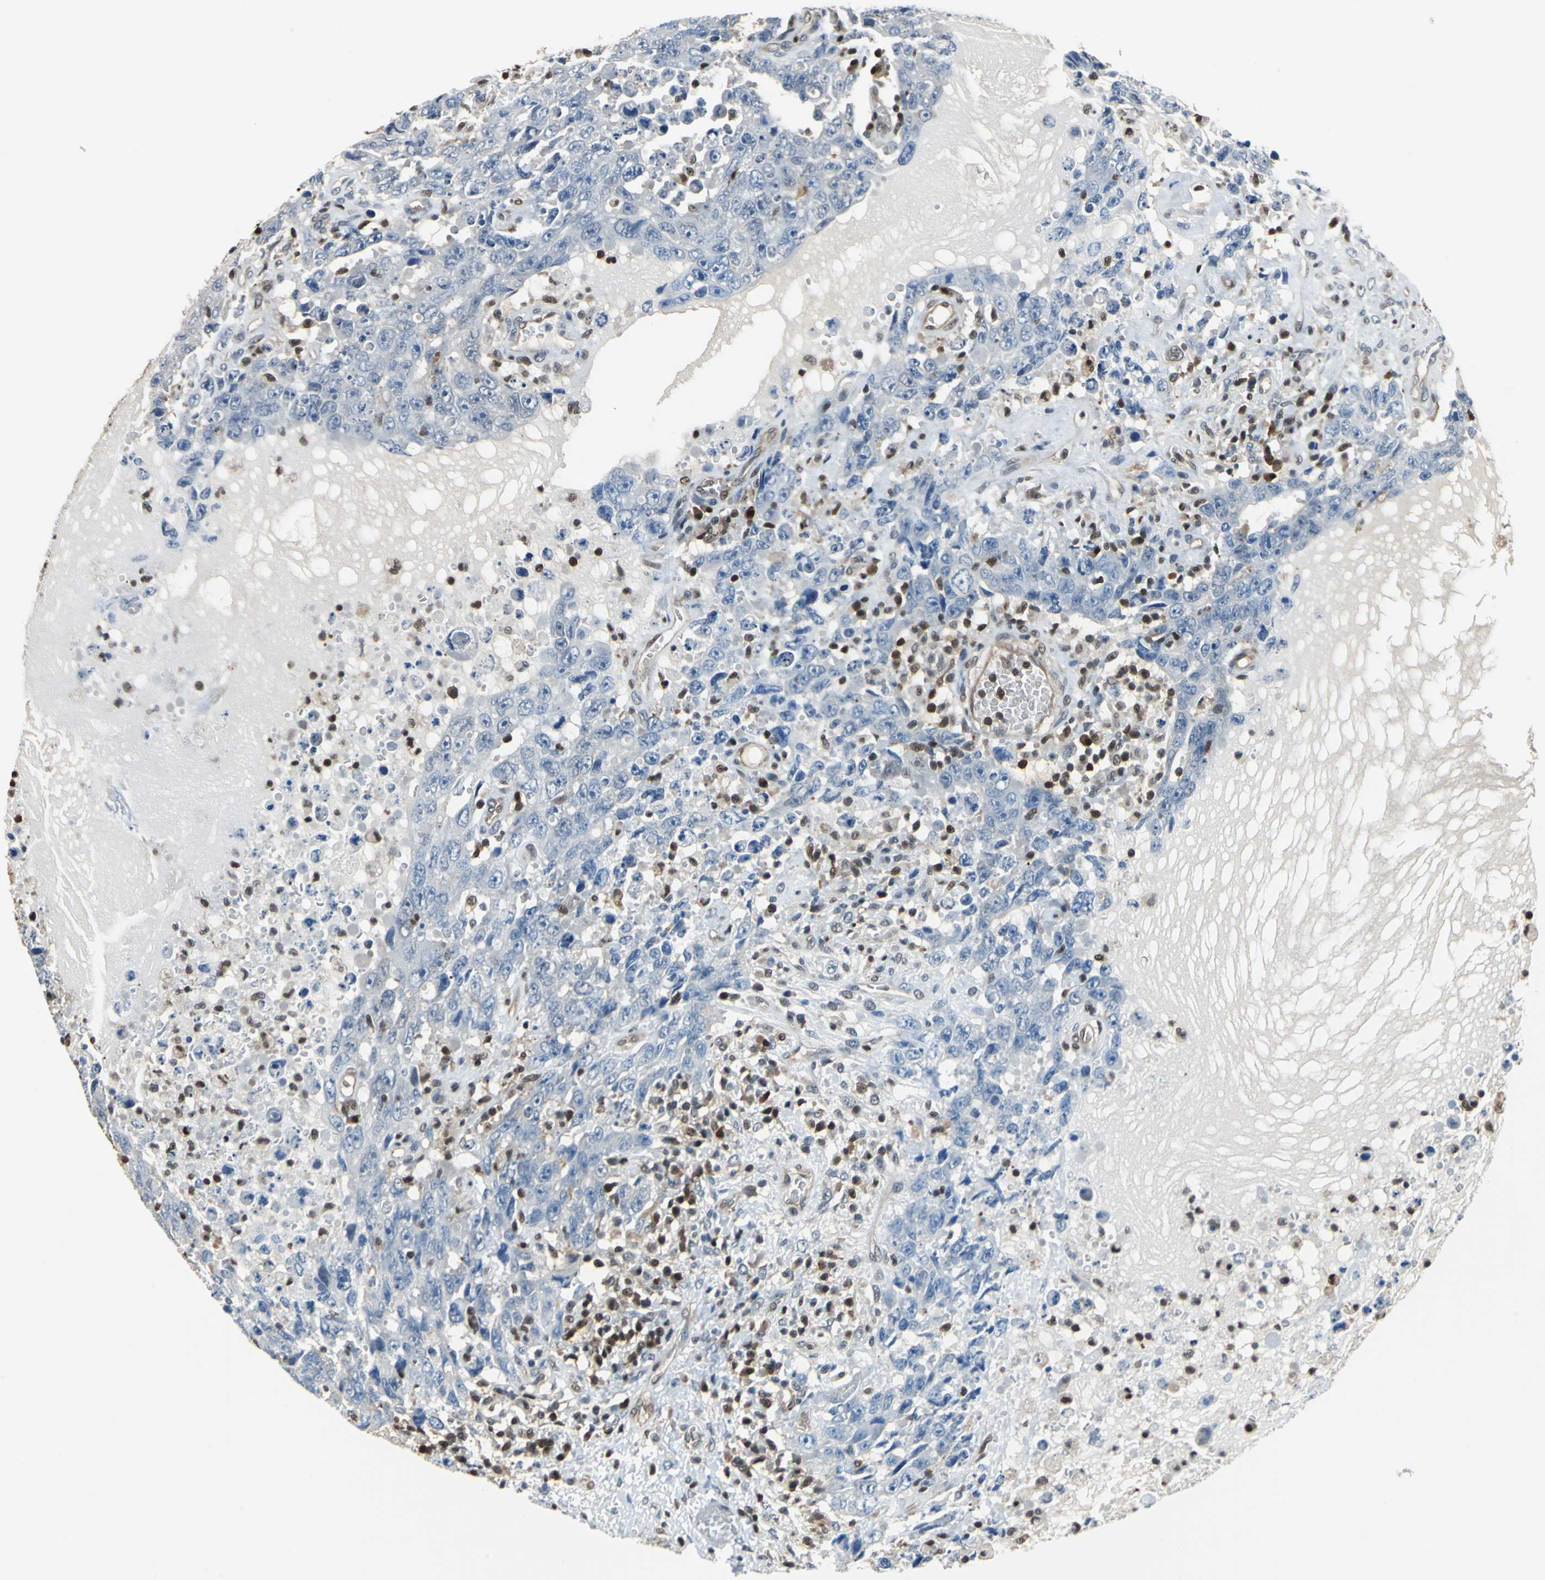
{"staining": {"intensity": "negative", "quantity": "none", "location": "none"}, "tissue": "testis cancer", "cell_type": "Tumor cells", "image_type": "cancer", "snomed": [{"axis": "morphology", "description": "Carcinoma, Embryonal, NOS"}, {"axis": "topography", "description": "Testis"}], "caption": "Immunohistochemistry (IHC) histopathology image of human embryonal carcinoma (testis) stained for a protein (brown), which shows no expression in tumor cells. (IHC, brightfield microscopy, high magnification).", "gene": "PSME1", "patient": {"sex": "male", "age": 26}}